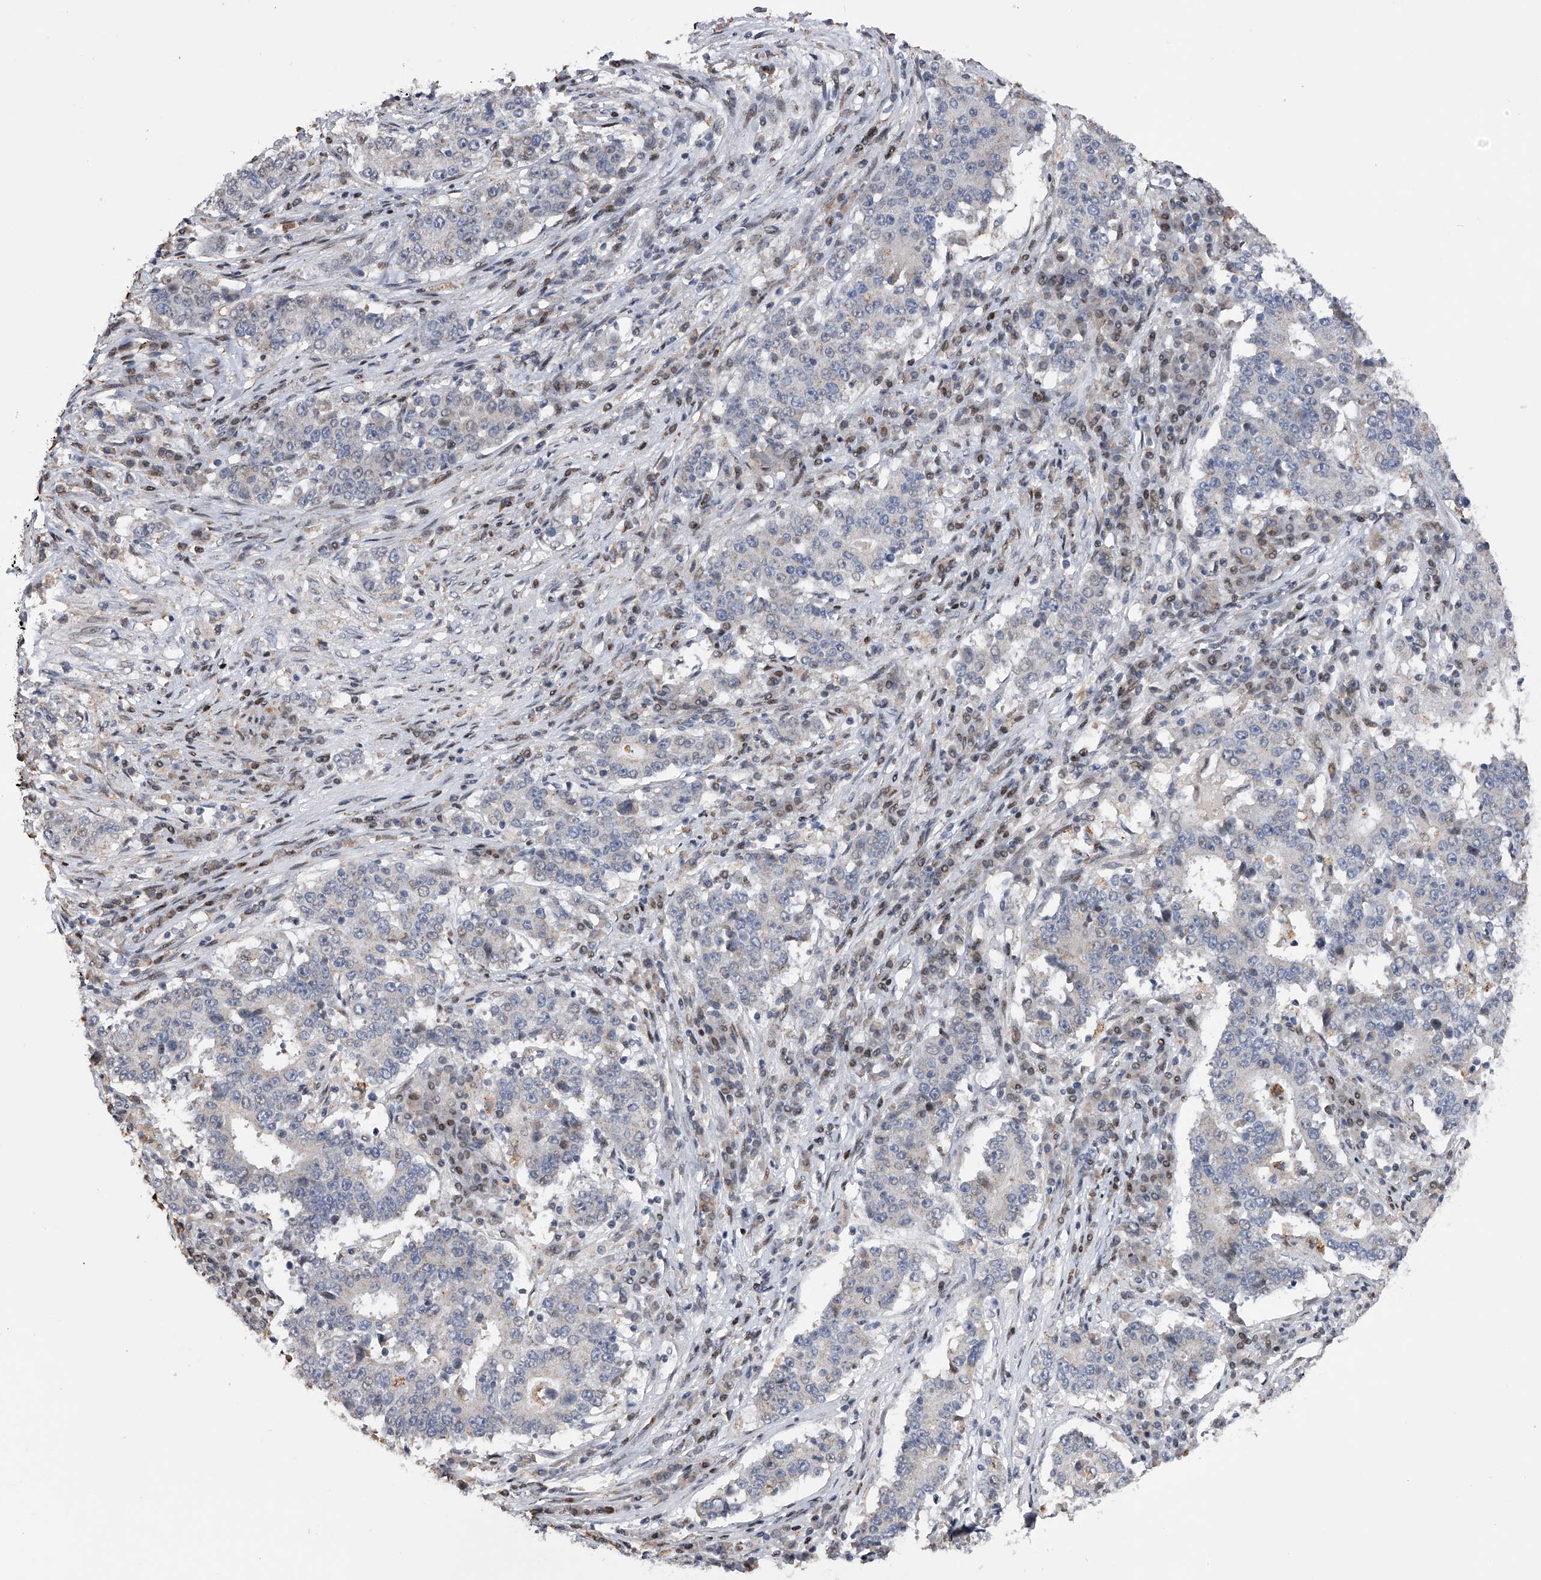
{"staining": {"intensity": "negative", "quantity": "none", "location": "none"}, "tissue": "stomach cancer", "cell_type": "Tumor cells", "image_type": "cancer", "snomed": [{"axis": "morphology", "description": "Adenocarcinoma, NOS"}, {"axis": "topography", "description": "Stomach"}], "caption": "There is no significant staining in tumor cells of stomach cancer (adenocarcinoma).", "gene": "RWDD2A", "patient": {"sex": "male", "age": 59}}